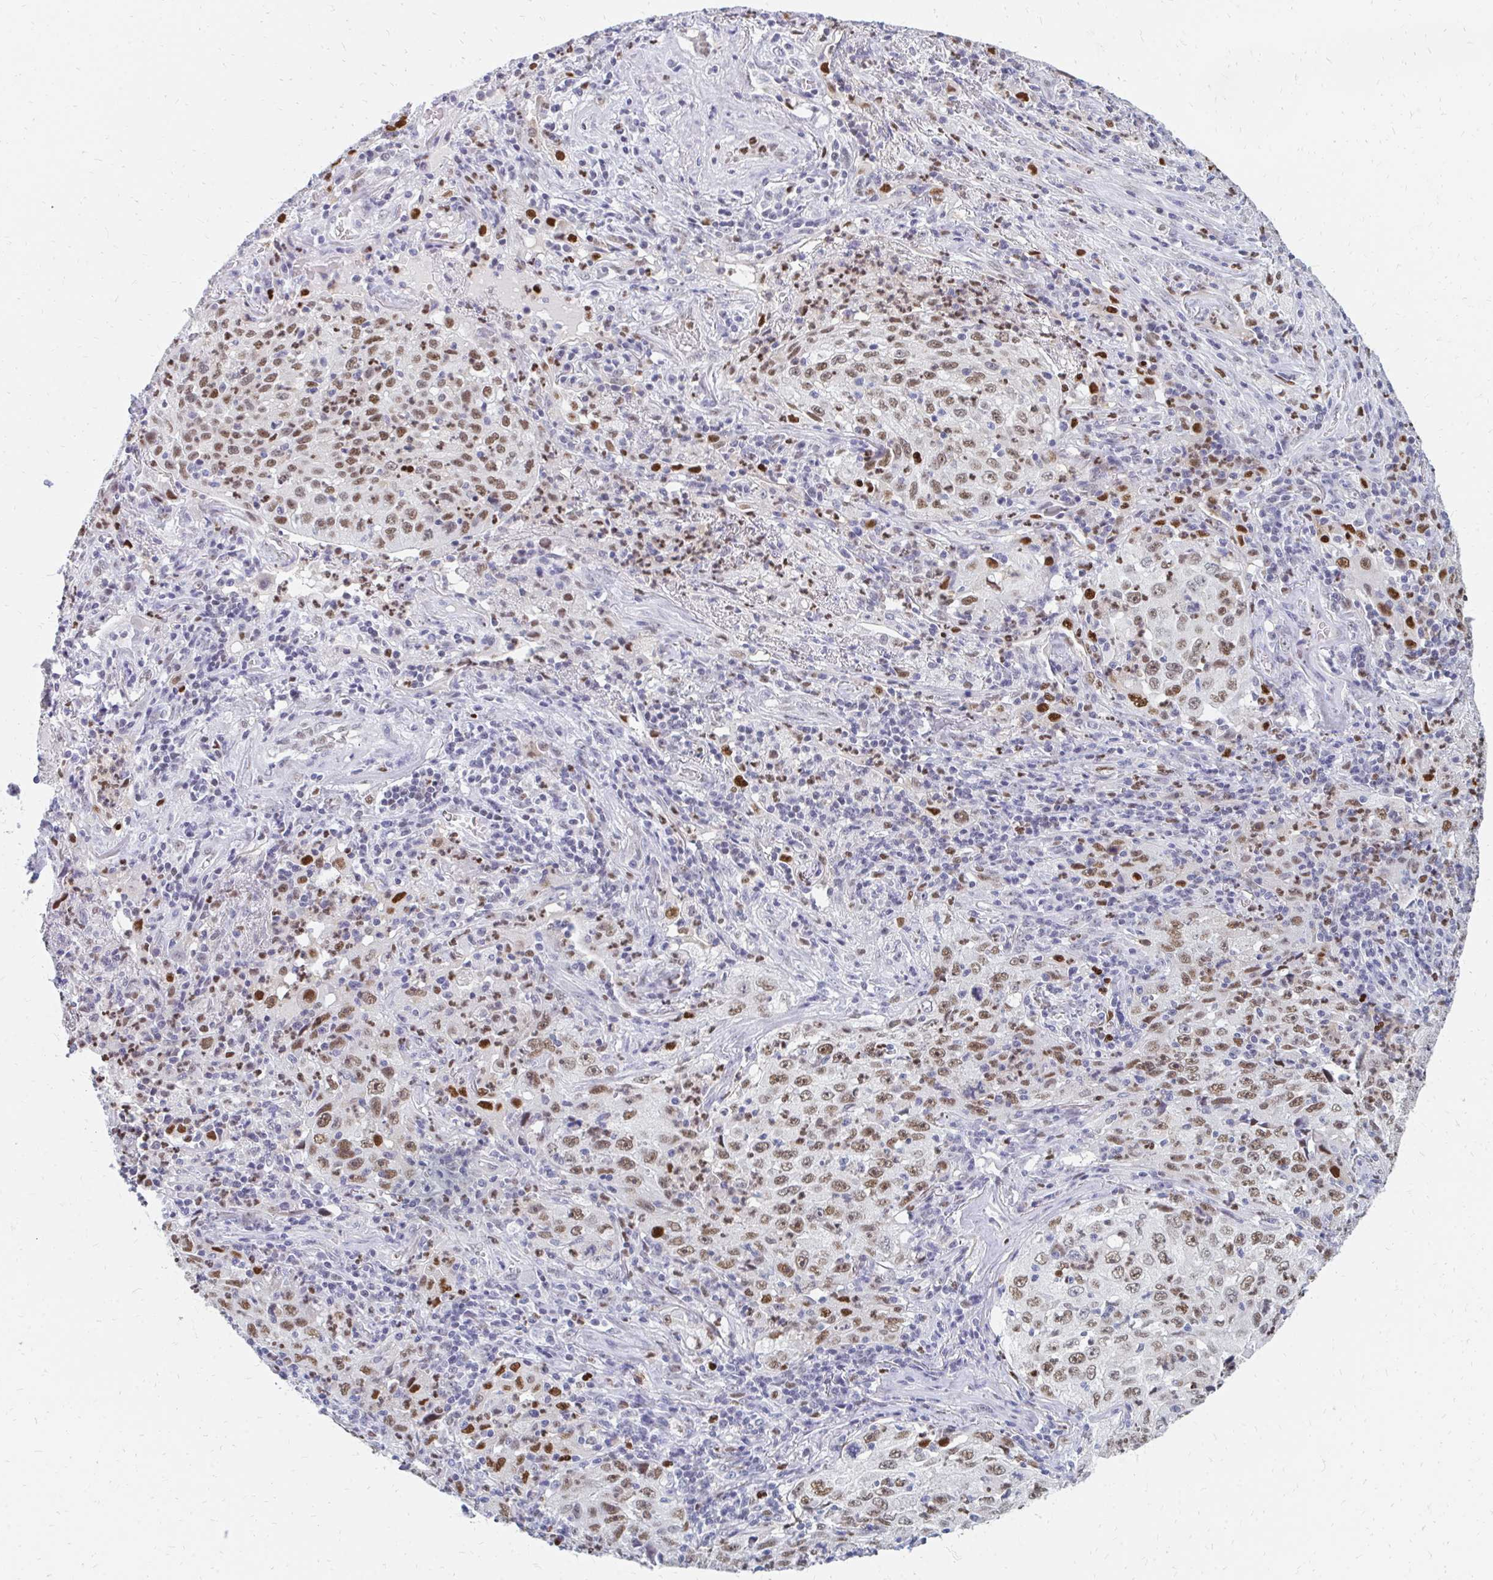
{"staining": {"intensity": "moderate", "quantity": ">75%", "location": "nuclear"}, "tissue": "lung cancer", "cell_type": "Tumor cells", "image_type": "cancer", "snomed": [{"axis": "morphology", "description": "Squamous cell carcinoma, NOS"}, {"axis": "topography", "description": "Lung"}], "caption": "There is medium levels of moderate nuclear staining in tumor cells of lung cancer, as demonstrated by immunohistochemical staining (brown color).", "gene": "PLK3", "patient": {"sex": "male", "age": 71}}